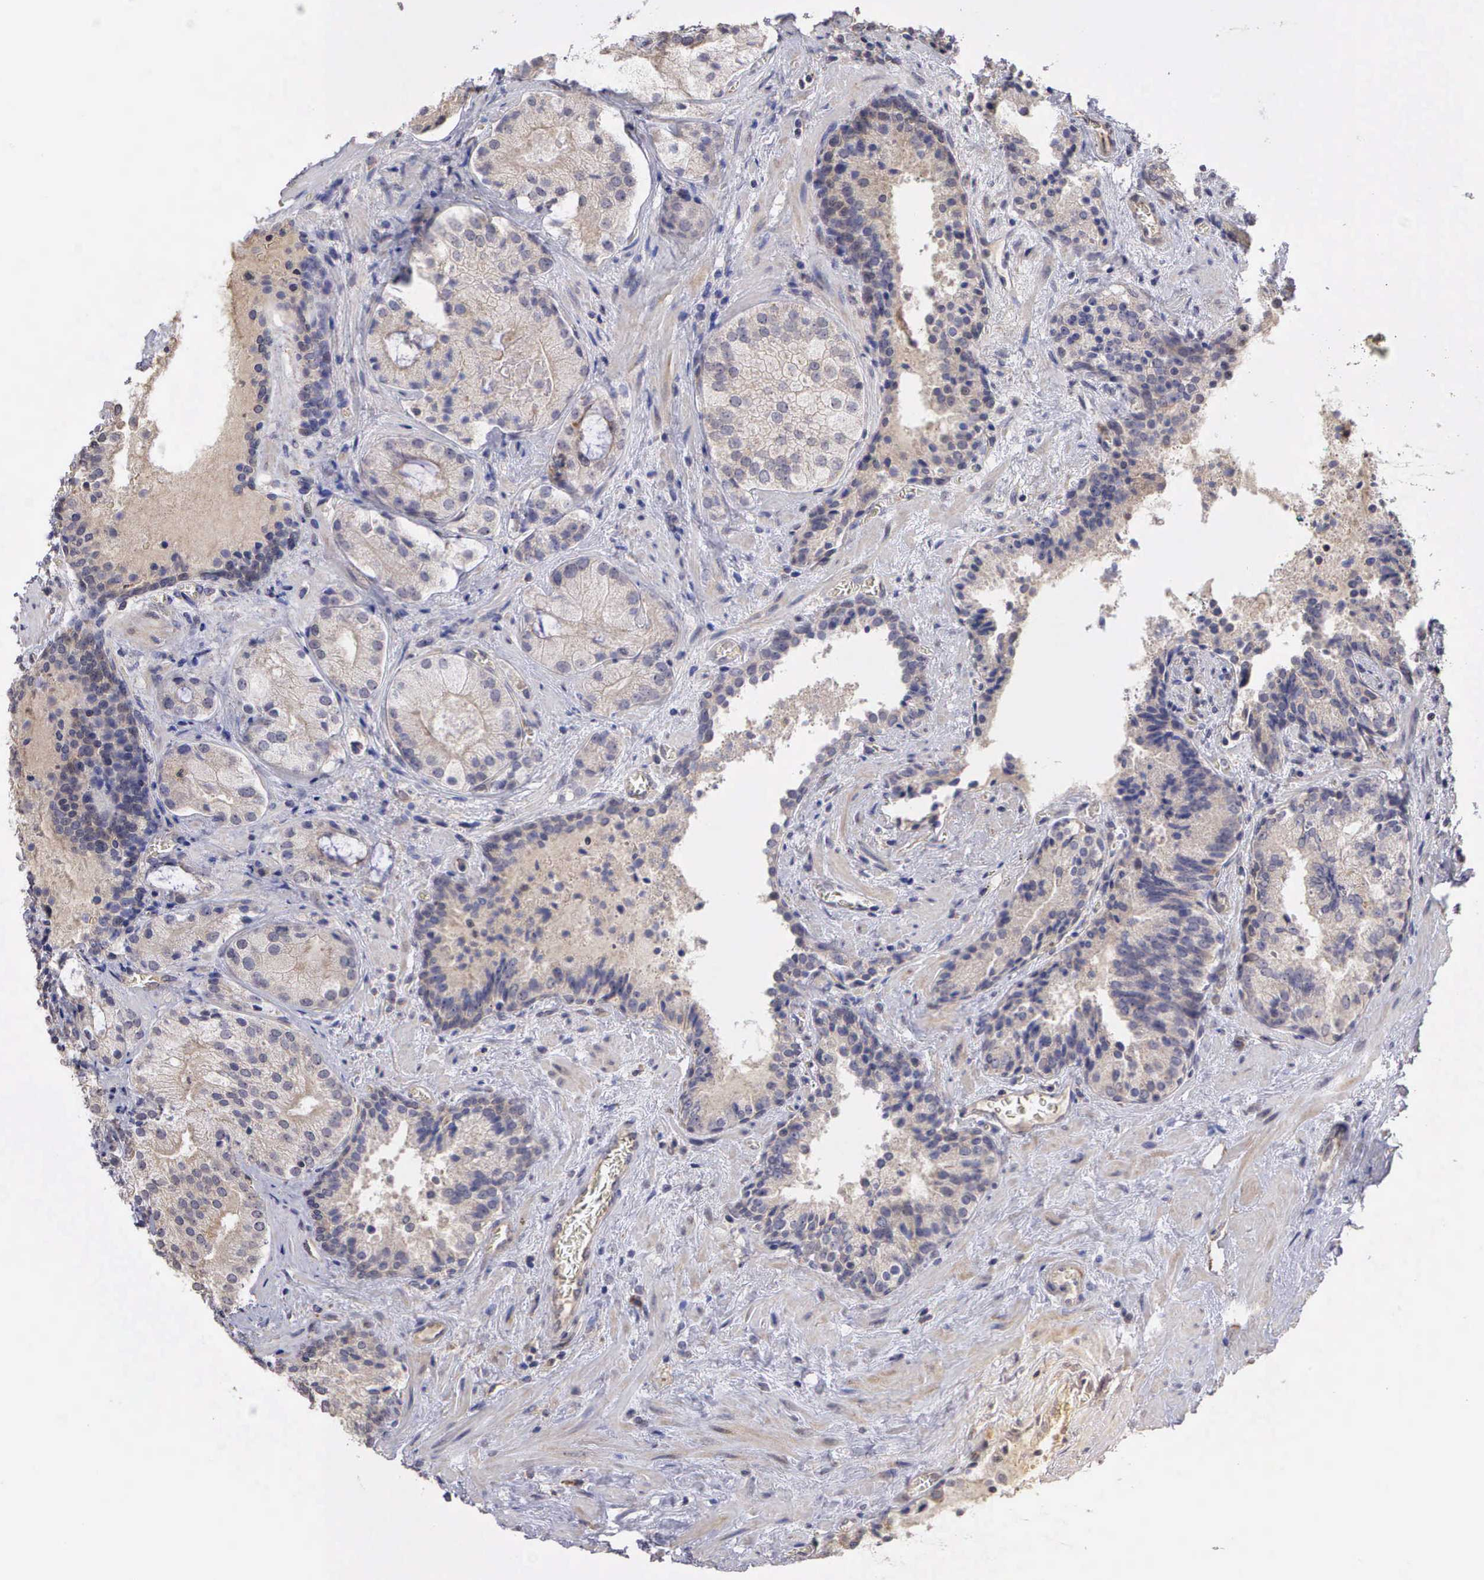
{"staining": {"intensity": "weak", "quantity": "25%-75%", "location": "cytoplasmic/membranous"}, "tissue": "prostate cancer", "cell_type": "Tumor cells", "image_type": "cancer", "snomed": [{"axis": "morphology", "description": "Adenocarcinoma, Medium grade"}, {"axis": "topography", "description": "Prostate"}], "caption": "High-power microscopy captured an immunohistochemistry (IHC) photomicrograph of adenocarcinoma (medium-grade) (prostate), revealing weak cytoplasmic/membranous expression in about 25%-75% of tumor cells.", "gene": "DNAJB7", "patient": {"sex": "male", "age": 70}}